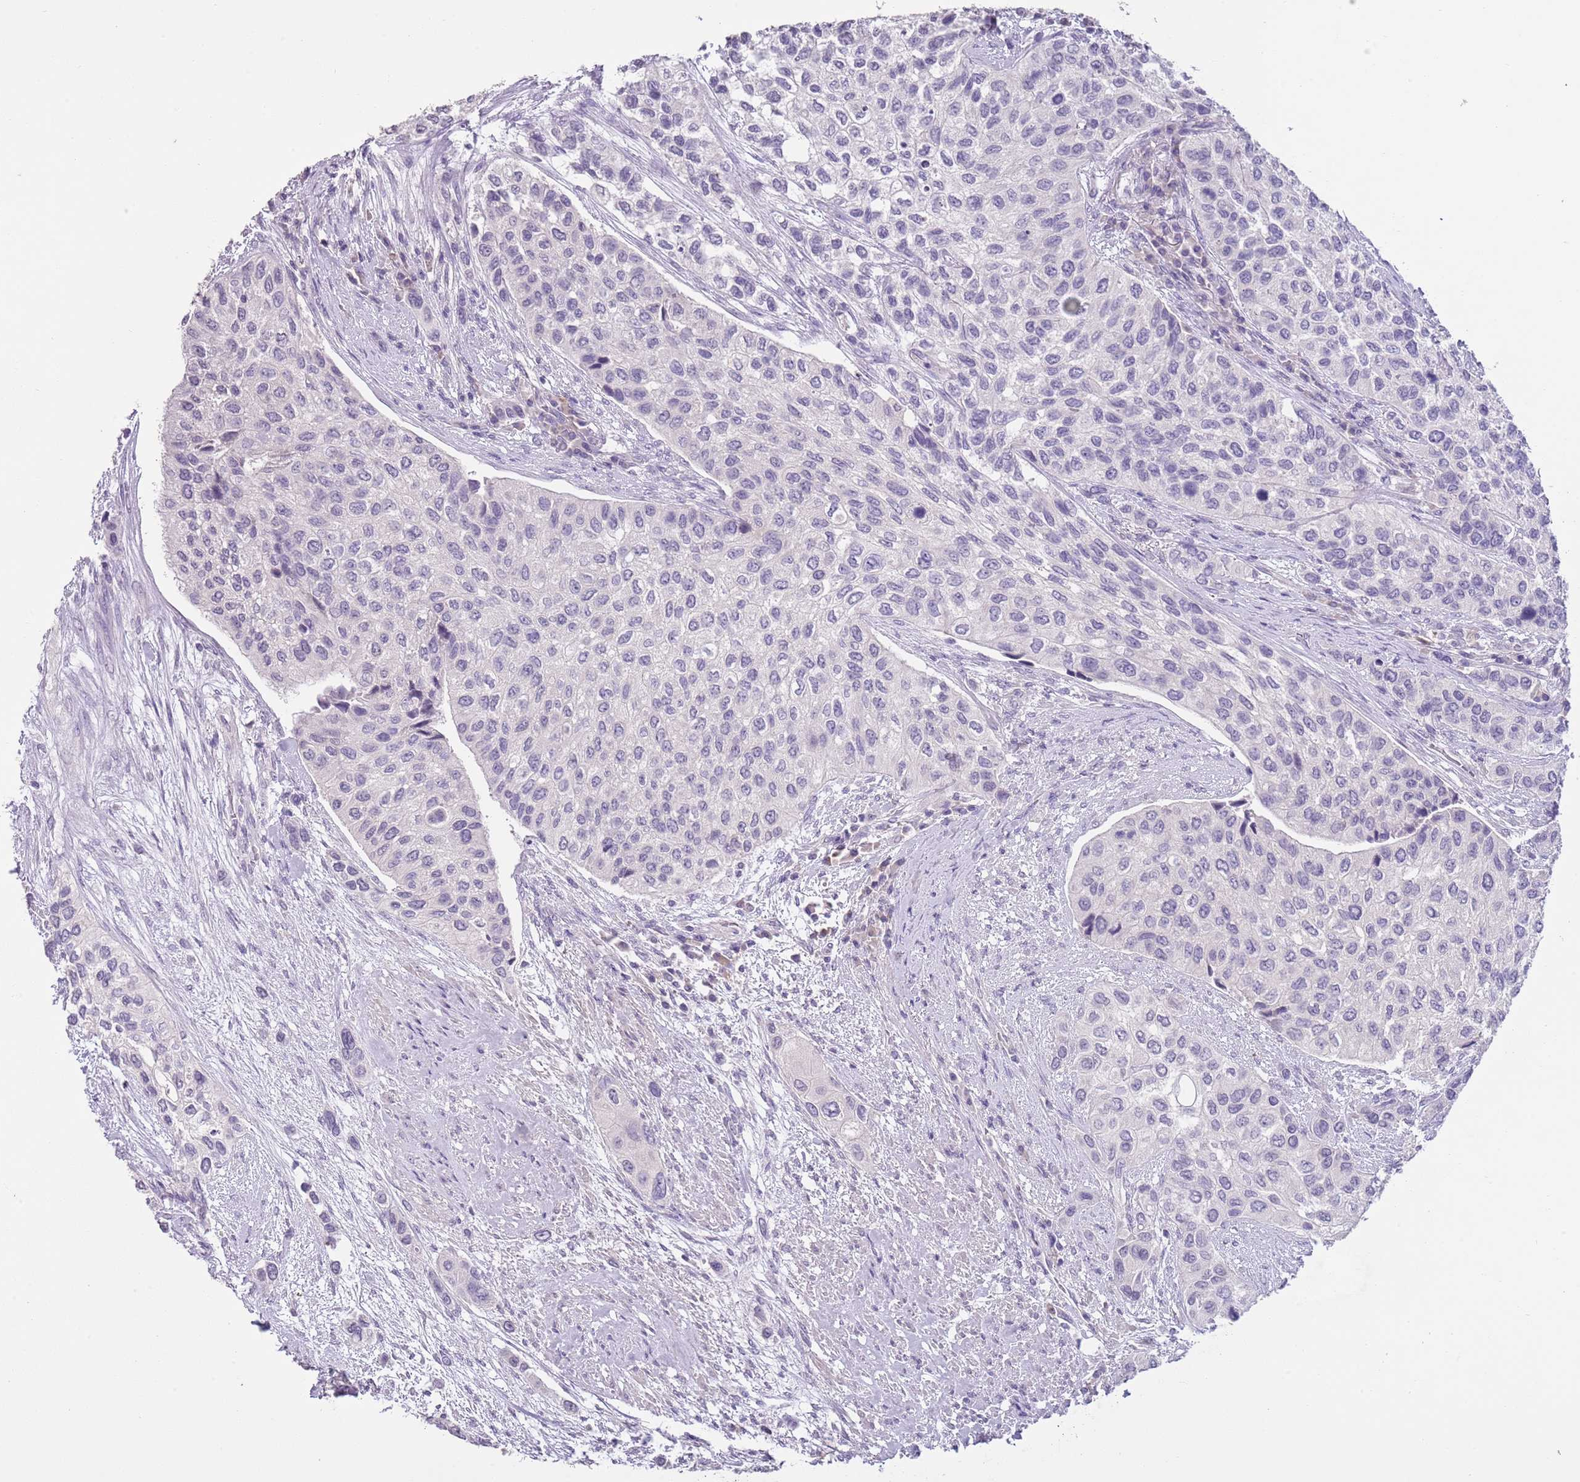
{"staining": {"intensity": "negative", "quantity": "none", "location": "none"}, "tissue": "urothelial cancer", "cell_type": "Tumor cells", "image_type": "cancer", "snomed": [{"axis": "morphology", "description": "Normal tissue, NOS"}, {"axis": "morphology", "description": "Urothelial carcinoma, High grade"}, {"axis": "topography", "description": "Vascular tissue"}, {"axis": "topography", "description": "Urinary bladder"}], "caption": "Immunohistochemistry image of neoplastic tissue: urothelial cancer stained with DAB (3,3'-diaminobenzidine) displays no significant protein expression in tumor cells. Nuclei are stained in blue.", "gene": "SLC35E3", "patient": {"sex": "female", "age": 56}}